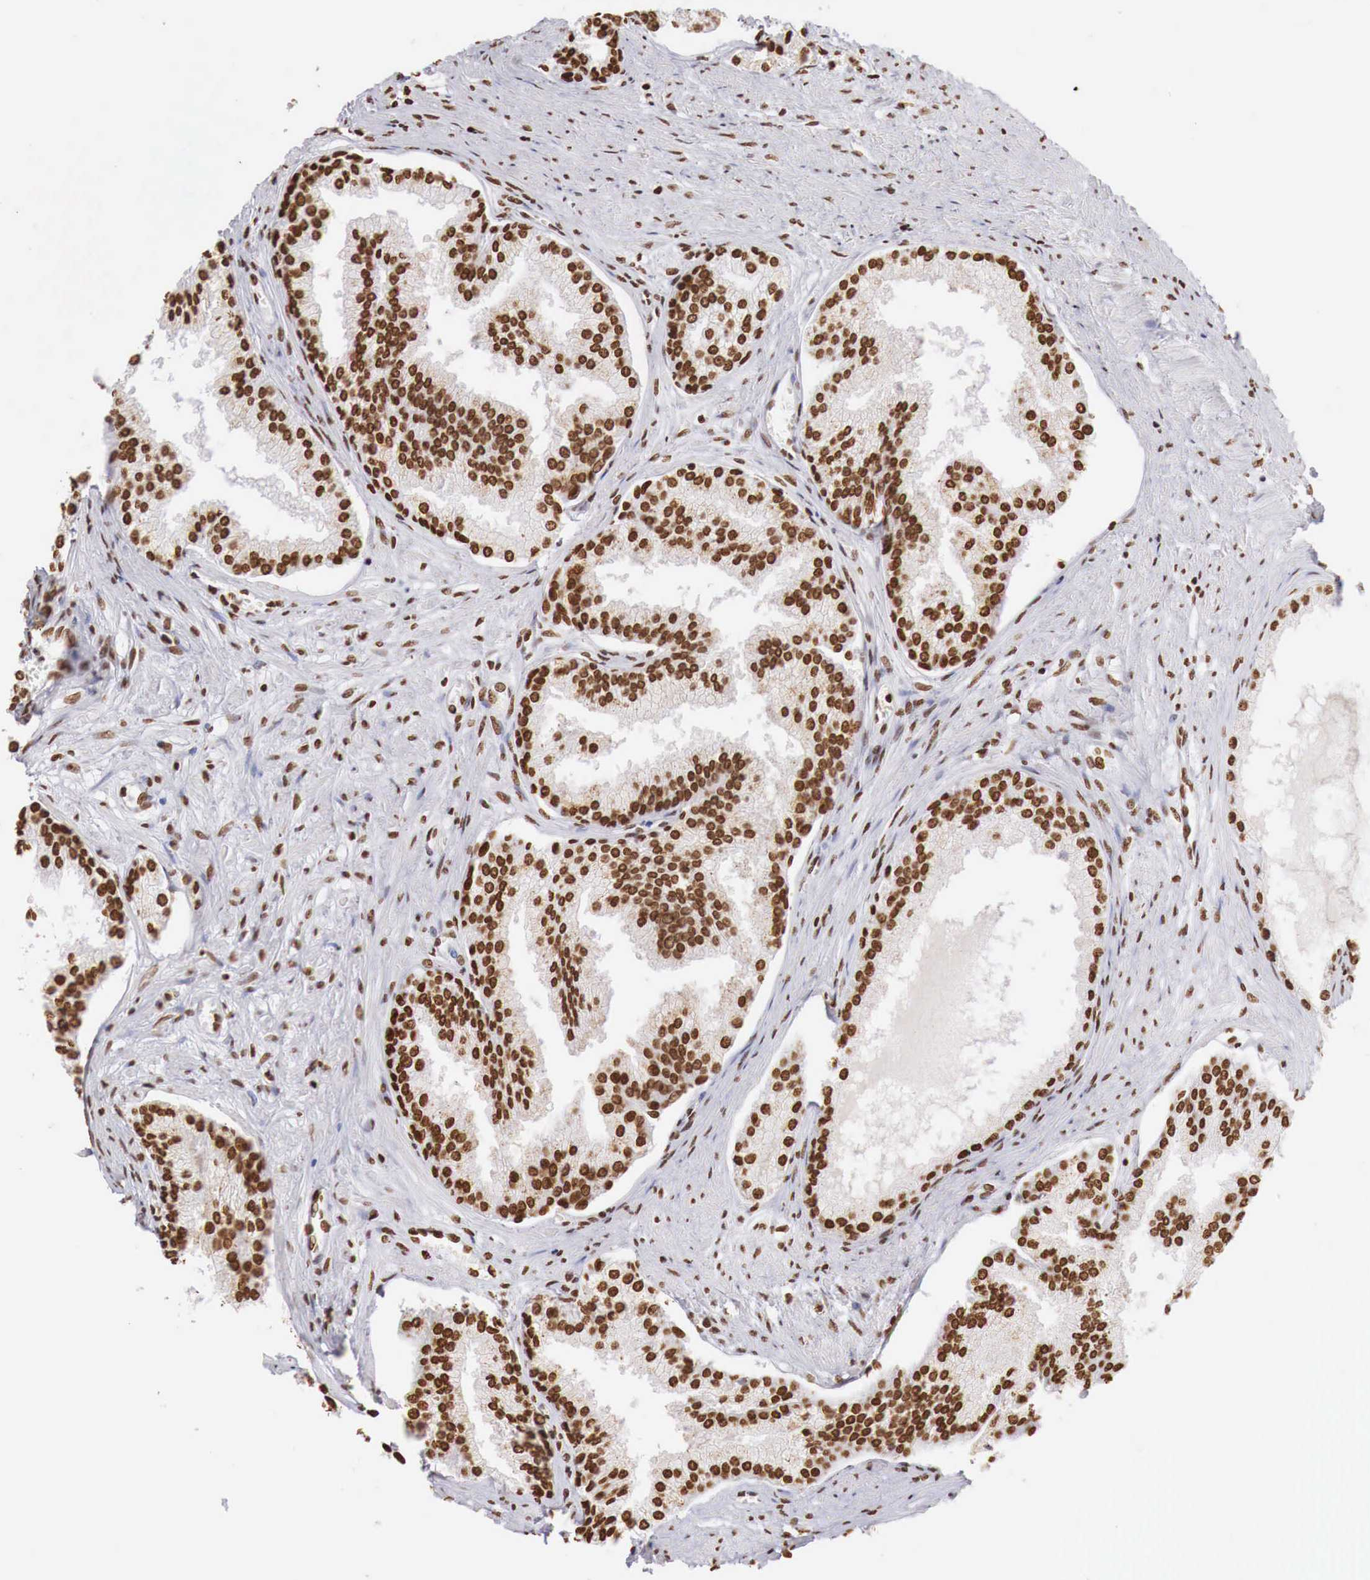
{"staining": {"intensity": "strong", "quantity": ">75%", "location": "nuclear"}, "tissue": "prostate", "cell_type": "Glandular cells", "image_type": "normal", "snomed": [{"axis": "morphology", "description": "Normal tissue, NOS"}, {"axis": "topography", "description": "Prostate"}], "caption": "Unremarkable prostate exhibits strong nuclear expression in approximately >75% of glandular cells (Stains: DAB in brown, nuclei in blue, Microscopy: brightfield microscopy at high magnification)..", "gene": "DKC1", "patient": {"sex": "male", "age": 68}}